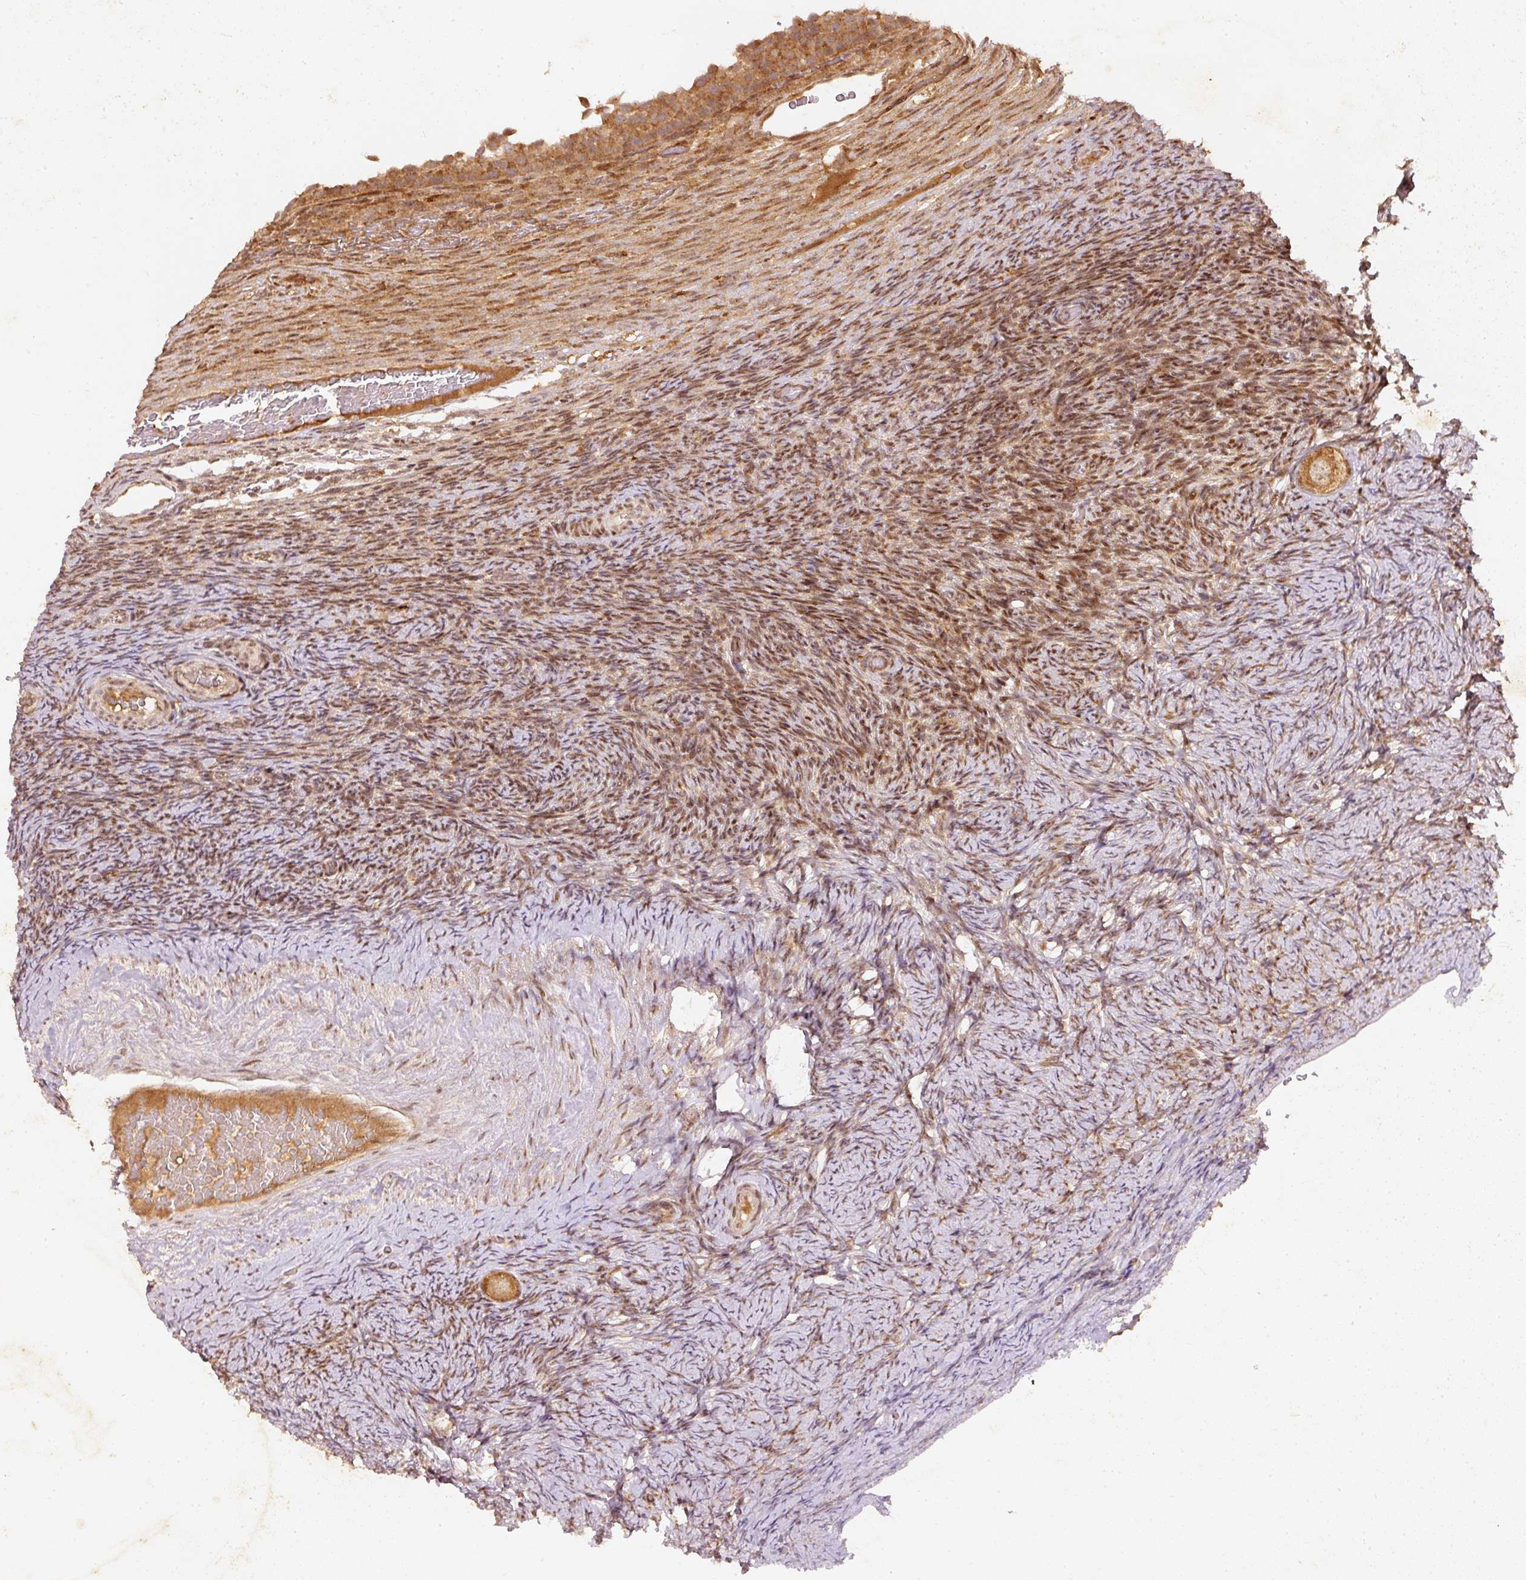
{"staining": {"intensity": "moderate", "quantity": ">75%", "location": "cytoplasmic/membranous,nuclear"}, "tissue": "ovary", "cell_type": "Follicle cells", "image_type": "normal", "snomed": [{"axis": "morphology", "description": "Normal tissue, NOS"}, {"axis": "topography", "description": "Ovary"}], "caption": "Normal ovary shows moderate cytoplasmic/membranous,nuclear staining in approximately >75% of follicle cells The protein of interest is shown in brown color, while the nuclei are stained blue..", "gene": "ZNF580", "patient": {"sex": "female", "age": 34}}